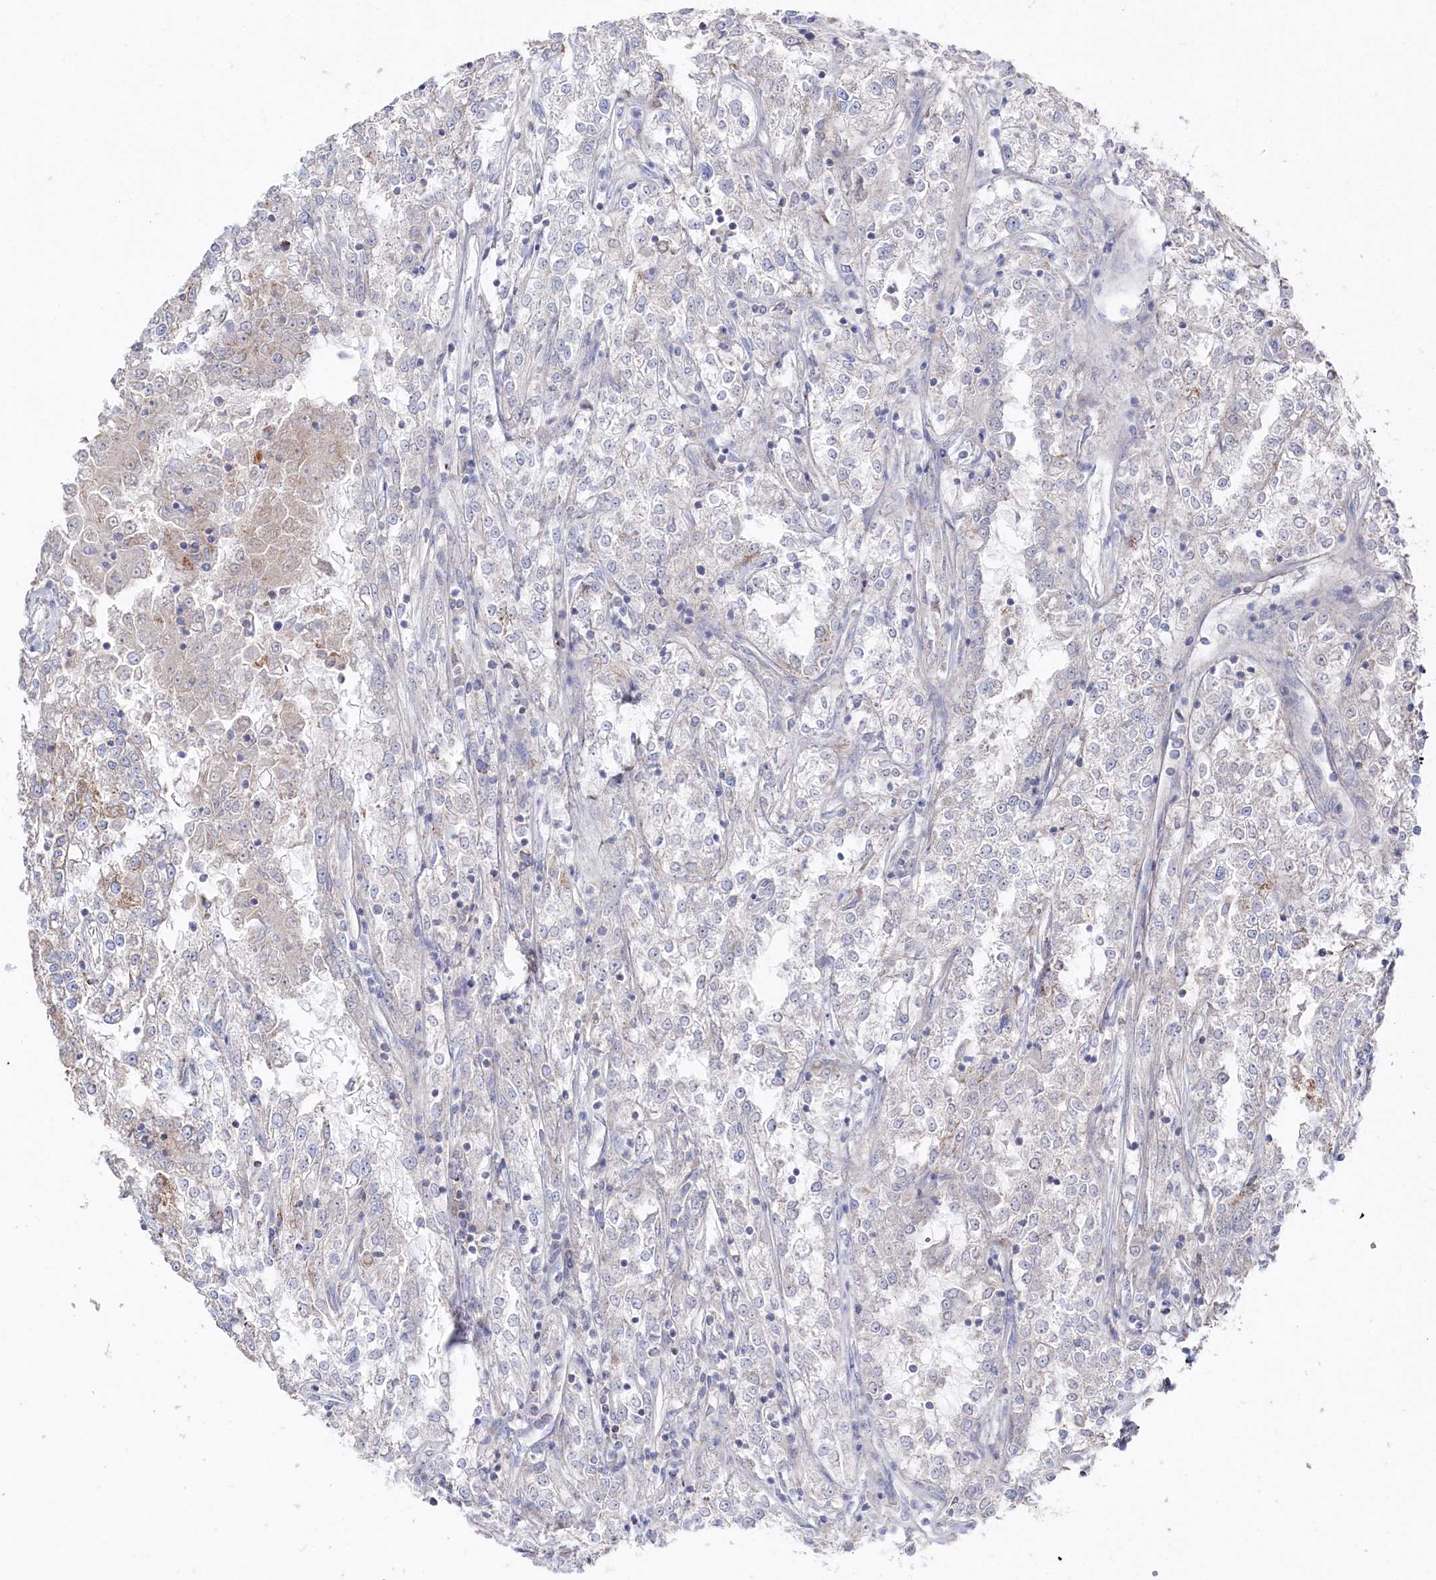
{"staining": {"intensity": "weak", "quantity": "<25%", "location": "cytoplasmic/membranous"}, "tissue": "renal cancer", "cell_type": "Tumor cells", "image_type": "cancer", "snomed": [{"axis": "morphology", "description": "Adenocarcinoma, NOS"}, {"axis": "topography", "description": "Kidney"}], "caption": "There is no significant positivity in tumor cells of renal adenocarcinoma.", "gene": "GLS2", "patient": {"sex": "female", "age": 52}}